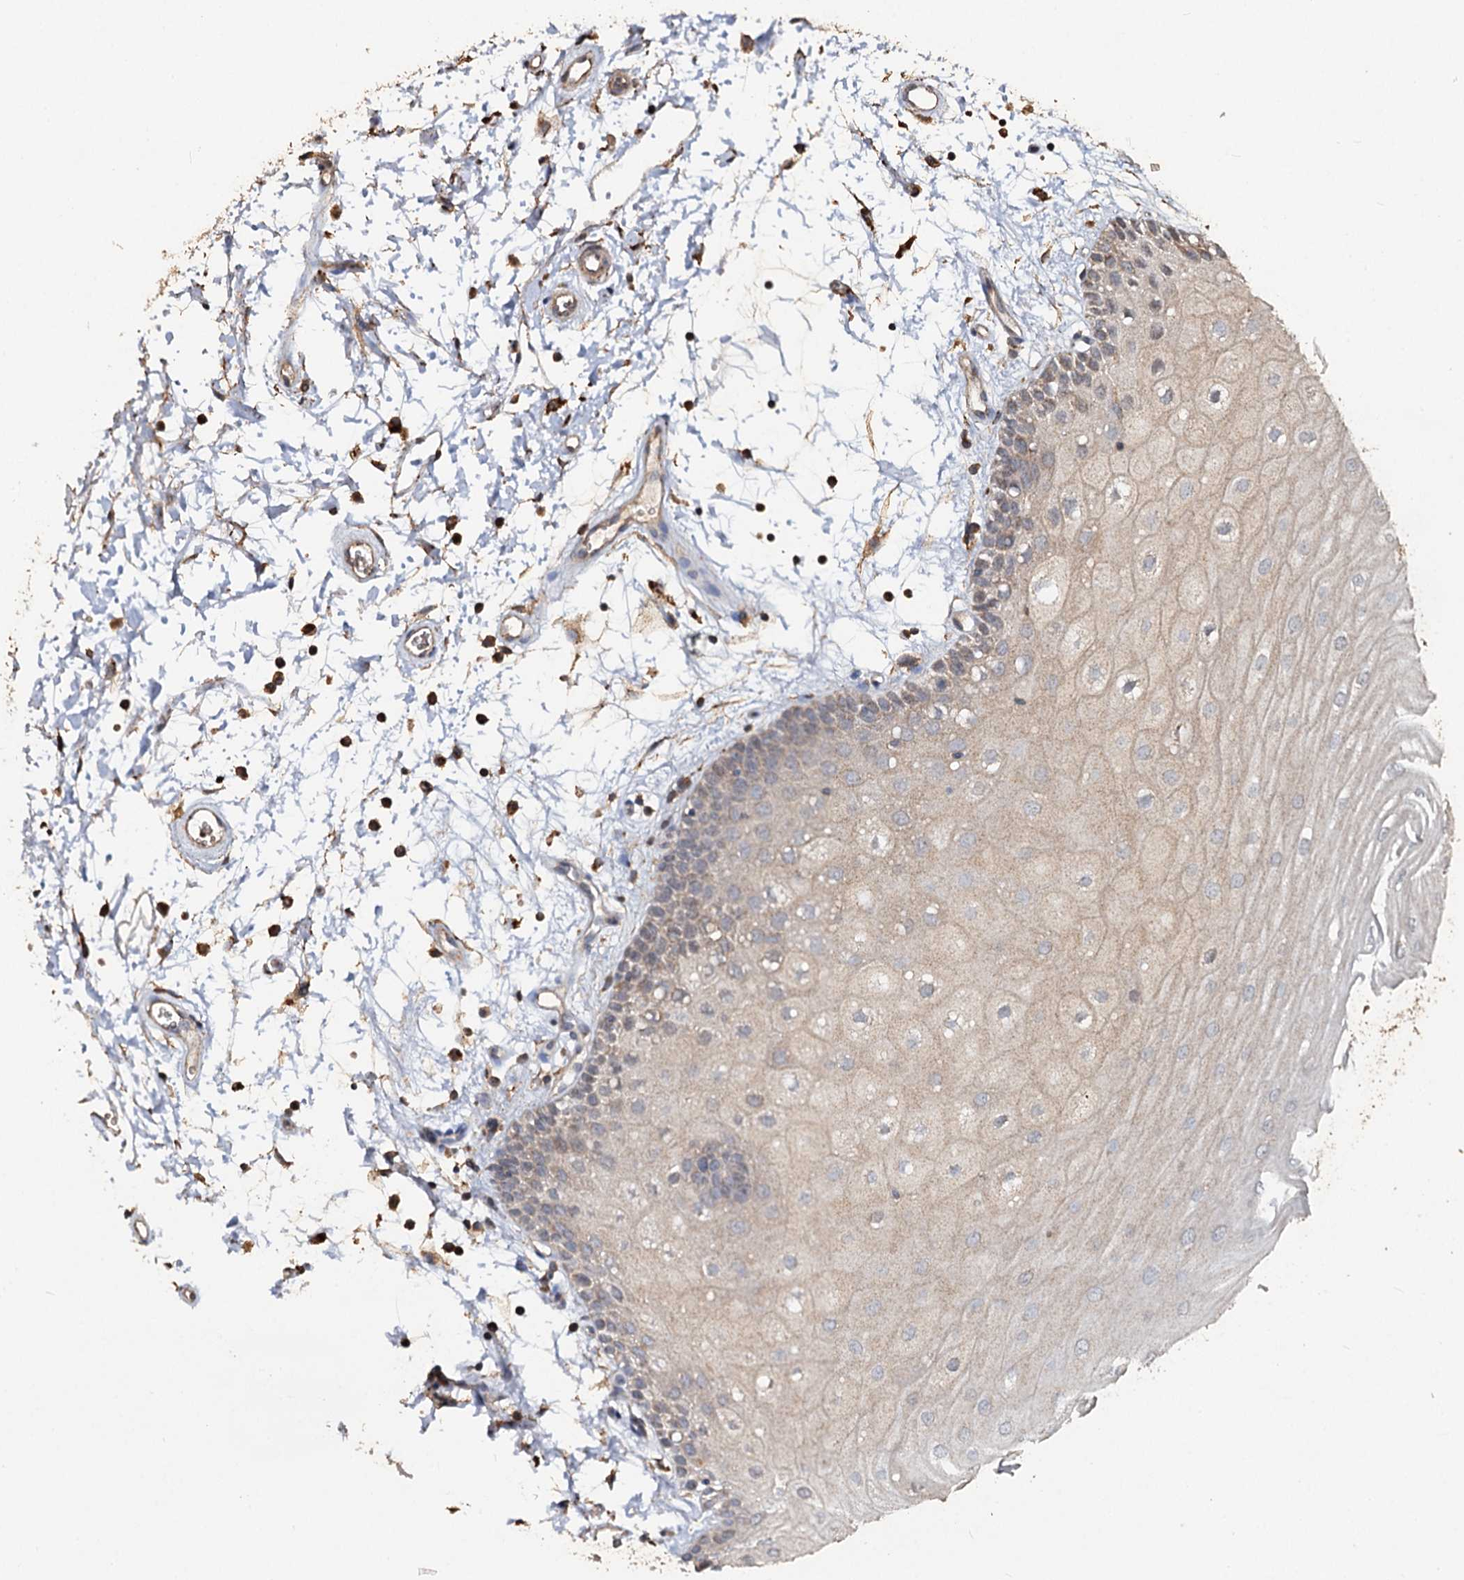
{"staining": {"intensity": "weak", "quantity": "25%-75%", "location": "cytoplasmic/membranous"}, "tissue": "oral mucosa", "cell_type": "Squamous epithelial cells", "image_type": "normal", "snomed": [{"axis": "morphology", "description": "Normal tissue, NOS"}, {"axis": "topography", "description": "Oral tissue"}, {"axis": "topography", "description": "Tounge, NOS"}], "caption": "A brown stain shows weak cytoplasmic/membranous expression of a protein in squamous epithelial cells of benign human oral mucosa. (IHC, brightfield microscopy, high magnification).", "gene": "NOTCH2NLA", "patient": {"sex": "female", "age": 73}}